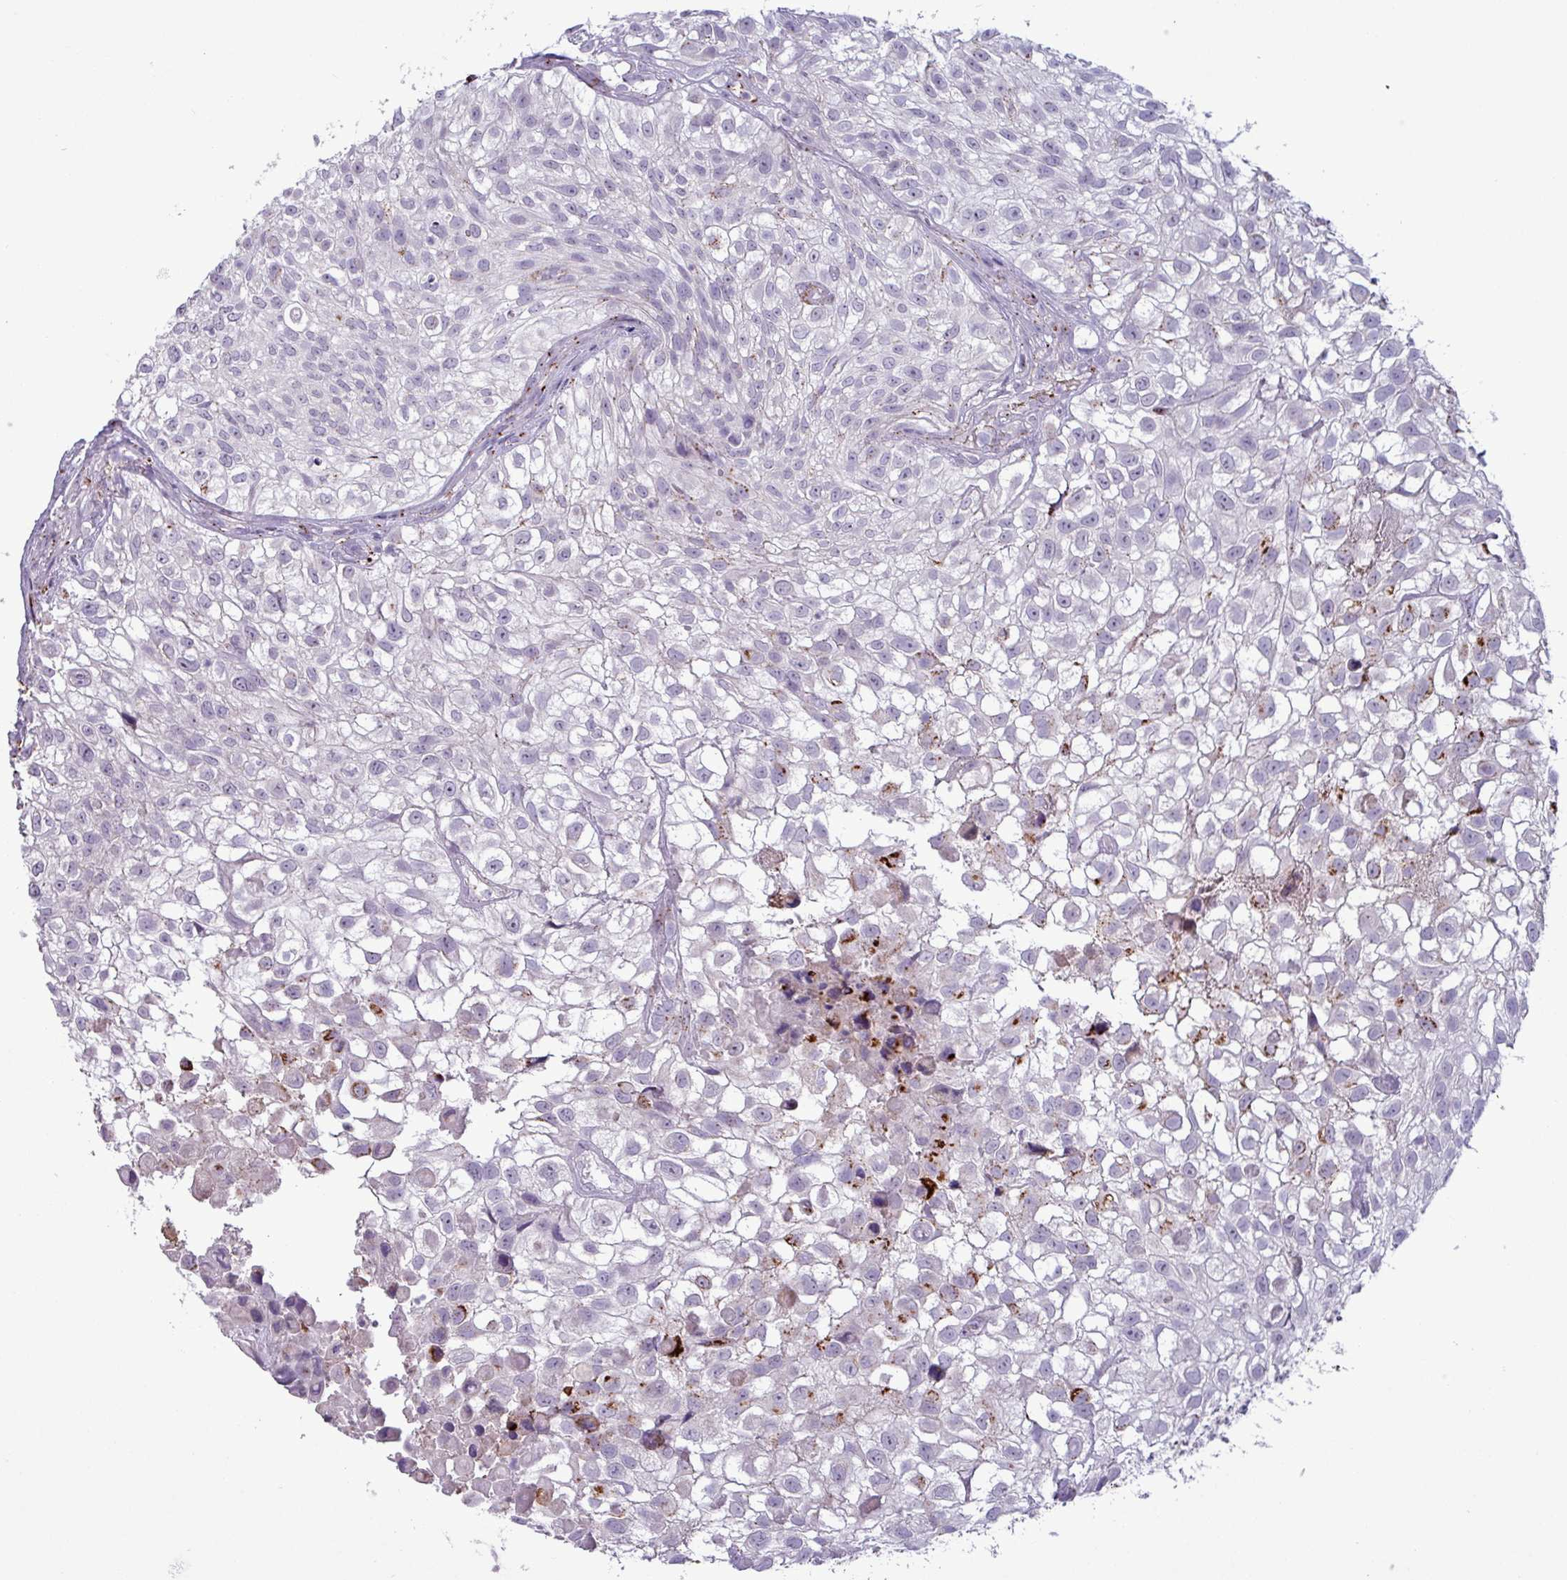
{"staining": {"intensity": "moderate", "quantity": "<25%", "location": "cytoplasmic/membranous"}, "tissue": "urothelial cancer", "cell_type": "Tumor cells", "image_type": "cancer", "snomed": [{"axis": "morphology", "description": "Urothelial carcinoma, High grade"}, {"axis": "topography", "description": "Urinary bladder"}], "caption": "IHC image of neoplastic tissue: human urothelial carcinoma (high-grade) stained using immunohistochemistry (IHC) exhibits low levels of moderate protein expression localized specifically in the cytoplasmic/membranous of tumor cells, appearing as a cytoplasmic/membranous brown color.", "gene": "PLIN2", "patient": {"sex": "male", "age": 56}}